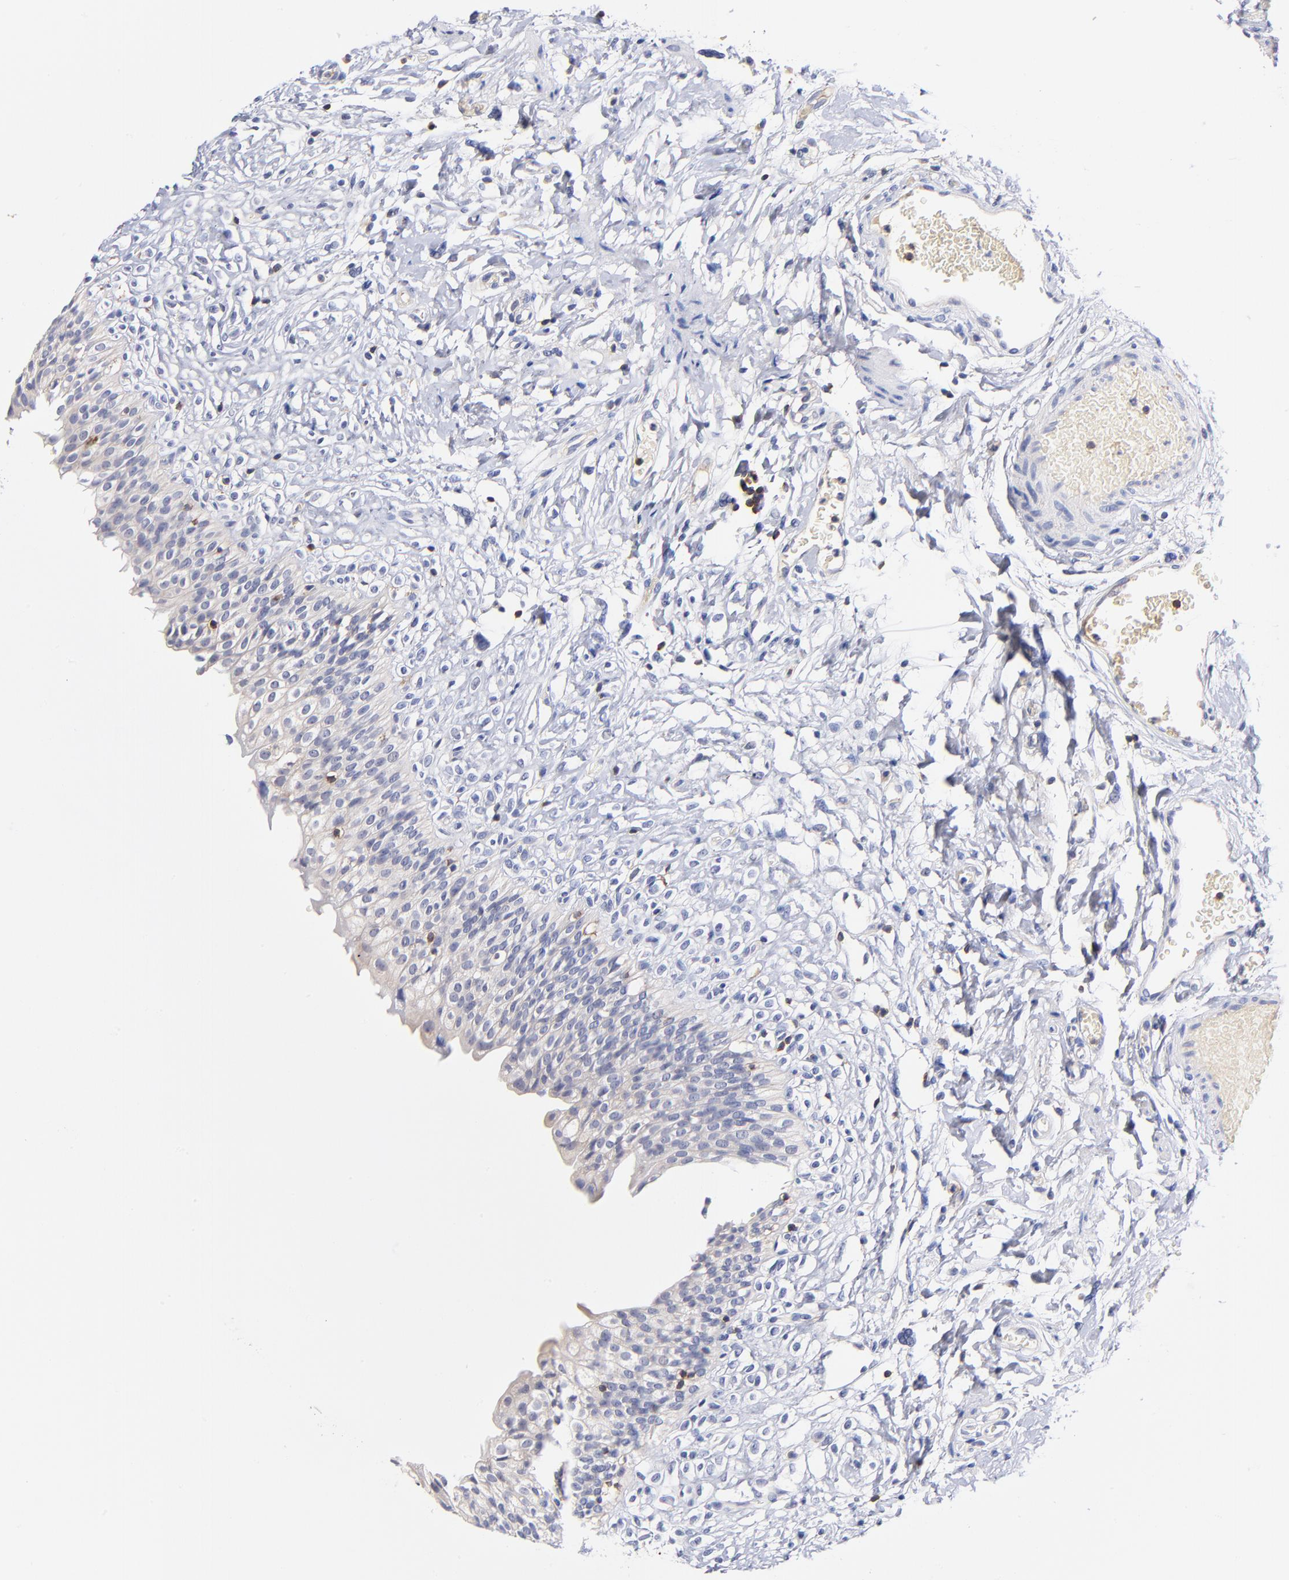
{"staining": {"intensity": "negative", "quantity": "none", "location": "none"}, "tissue": "urinary bladder", "cell_type": "Urothelial cells", "image_type": "normal", "snomed": [{"axis": "morphology", "description": "Normal tissue, NOS"}, {"axis": "topography", "description": "Urinary bladder"}], "caption": "Urinary bladder stained for a protein using immunohistochemistry (IHC) shows no staining urothelial cells.", "gene": "KREMEN2", "patient": {"sex": "female", "age": 80}}